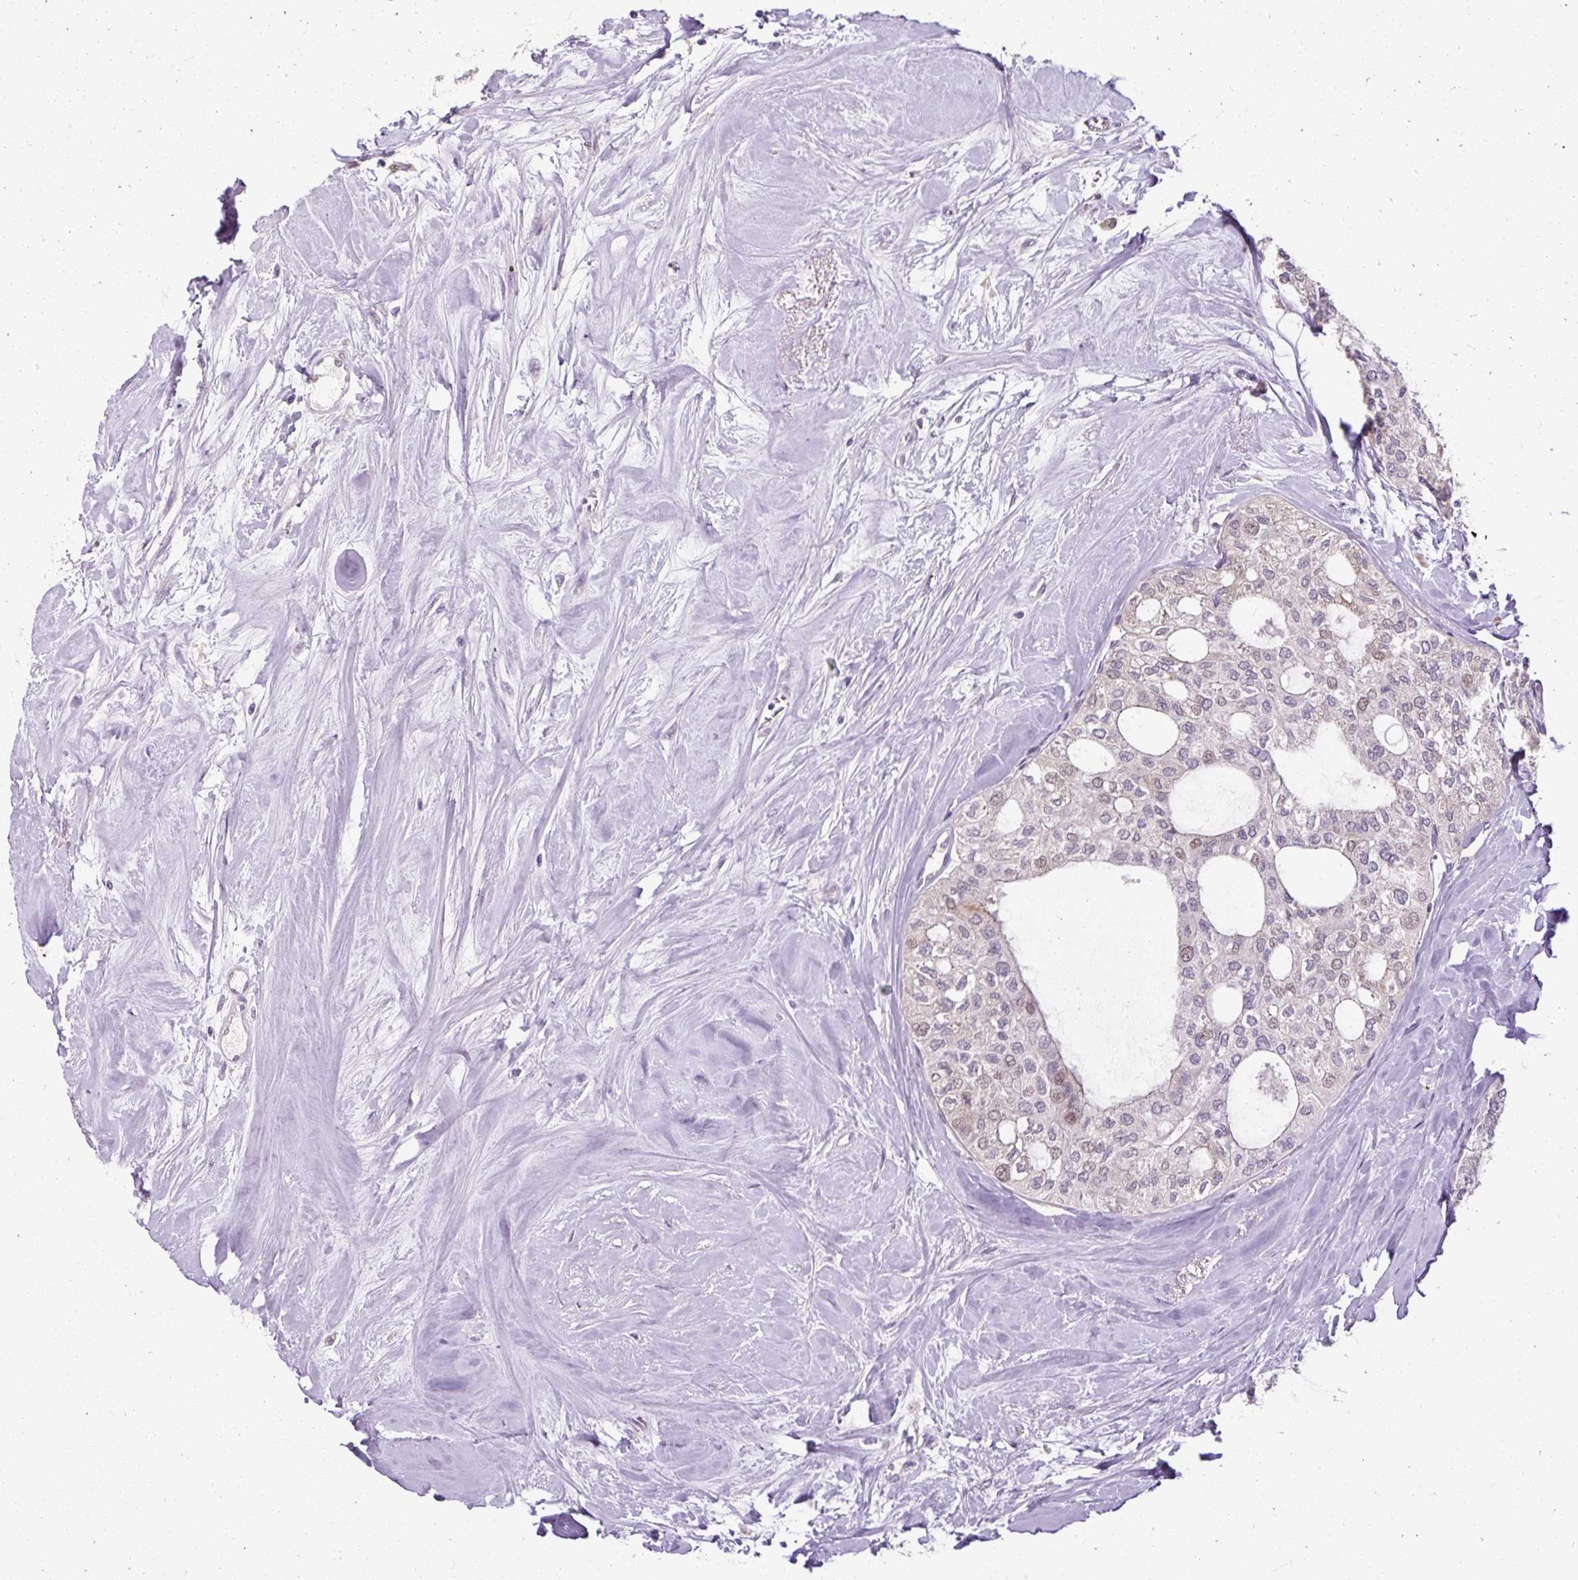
{"staining": {"intensity": "moderate", "quantity": "25%-75%", "location": "nuclear"}, "tissue": "thyroid cancer", "cell_type": "Tumor cells", "image_type": "cancer", "snomed": [{"axis": "morphology", "description": "Follicular adenoma carcinoma, NOS"}, {"axis": "topography", "description": "Thyroid gland"}], "caption": "Immunohistochemical staining of thyroid cancer (follicular adenoma carcinoma) shows moderate nuclear protein positivity in about 25%-75% of tumor cells. (DAB (3,3'-diaminobenzidine) = brown stain, brightfield microscopy at high magnification).", "gene": "ARHGEF18", "patient": {"sex": "male", "age": 75}}